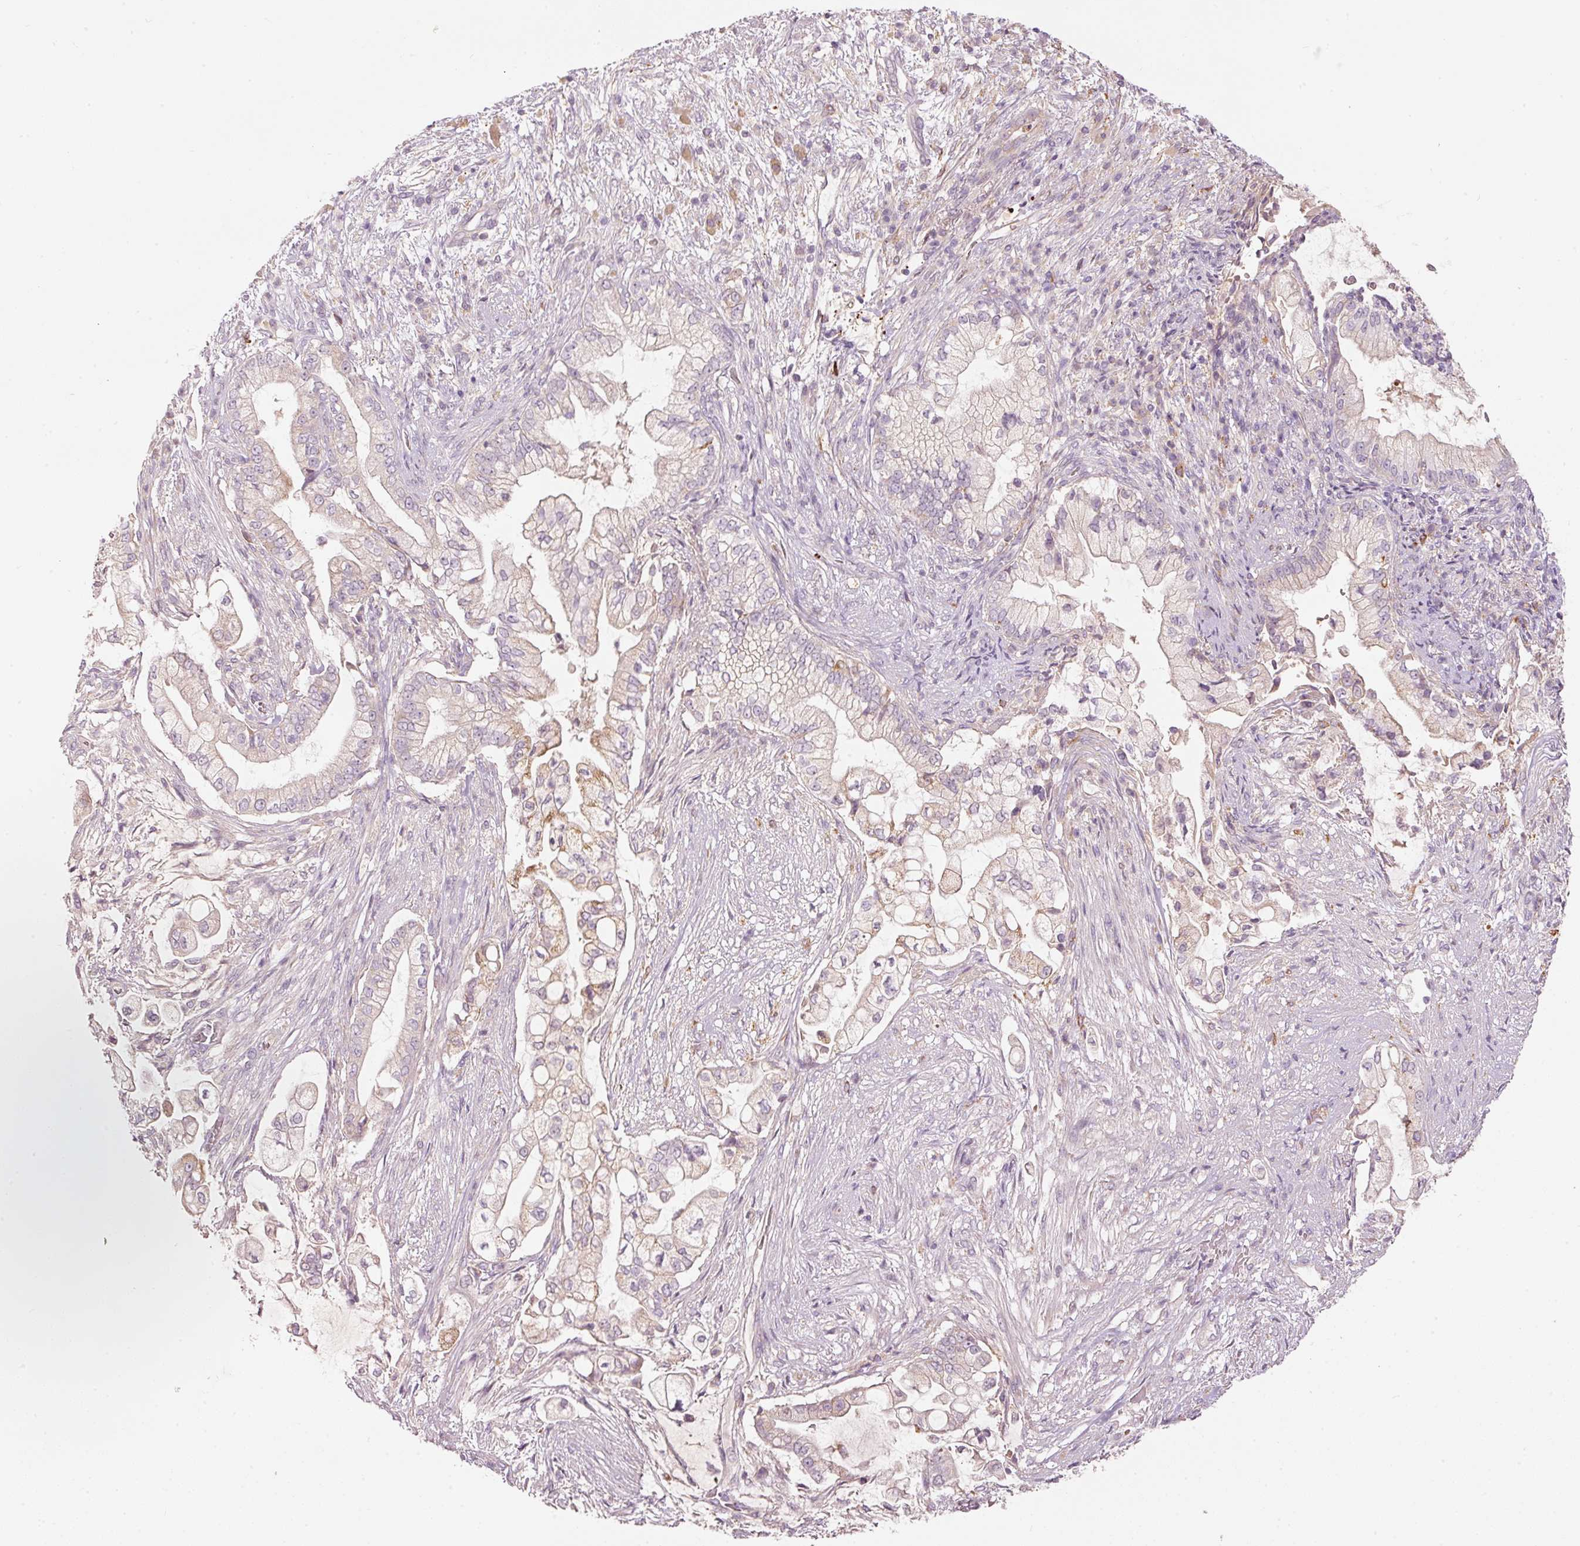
{"staining": {"intensity": "moderate", "quantity": "<25%", "location": "cytoplasmic/membranous"}, "tissue": "pancreatic cancer", "cell_type": "Tumor cells", "image_type": "cancer", "snomed": [{"axis": "morphology", "description": "Adenocarcinoma, NOS"}, {"axis": "topography", "description": "Pancreas"}], "caption": "IHC (DAB (3,3'-diaminobenzidine)) staining of human pancreatic adenocarcinoma reveals moderate cytoplasmic/membranous protein expression in about <25% of tumor cells.", "gene": "KLHL21", "patient": {"sex": "female", "age": 69}}